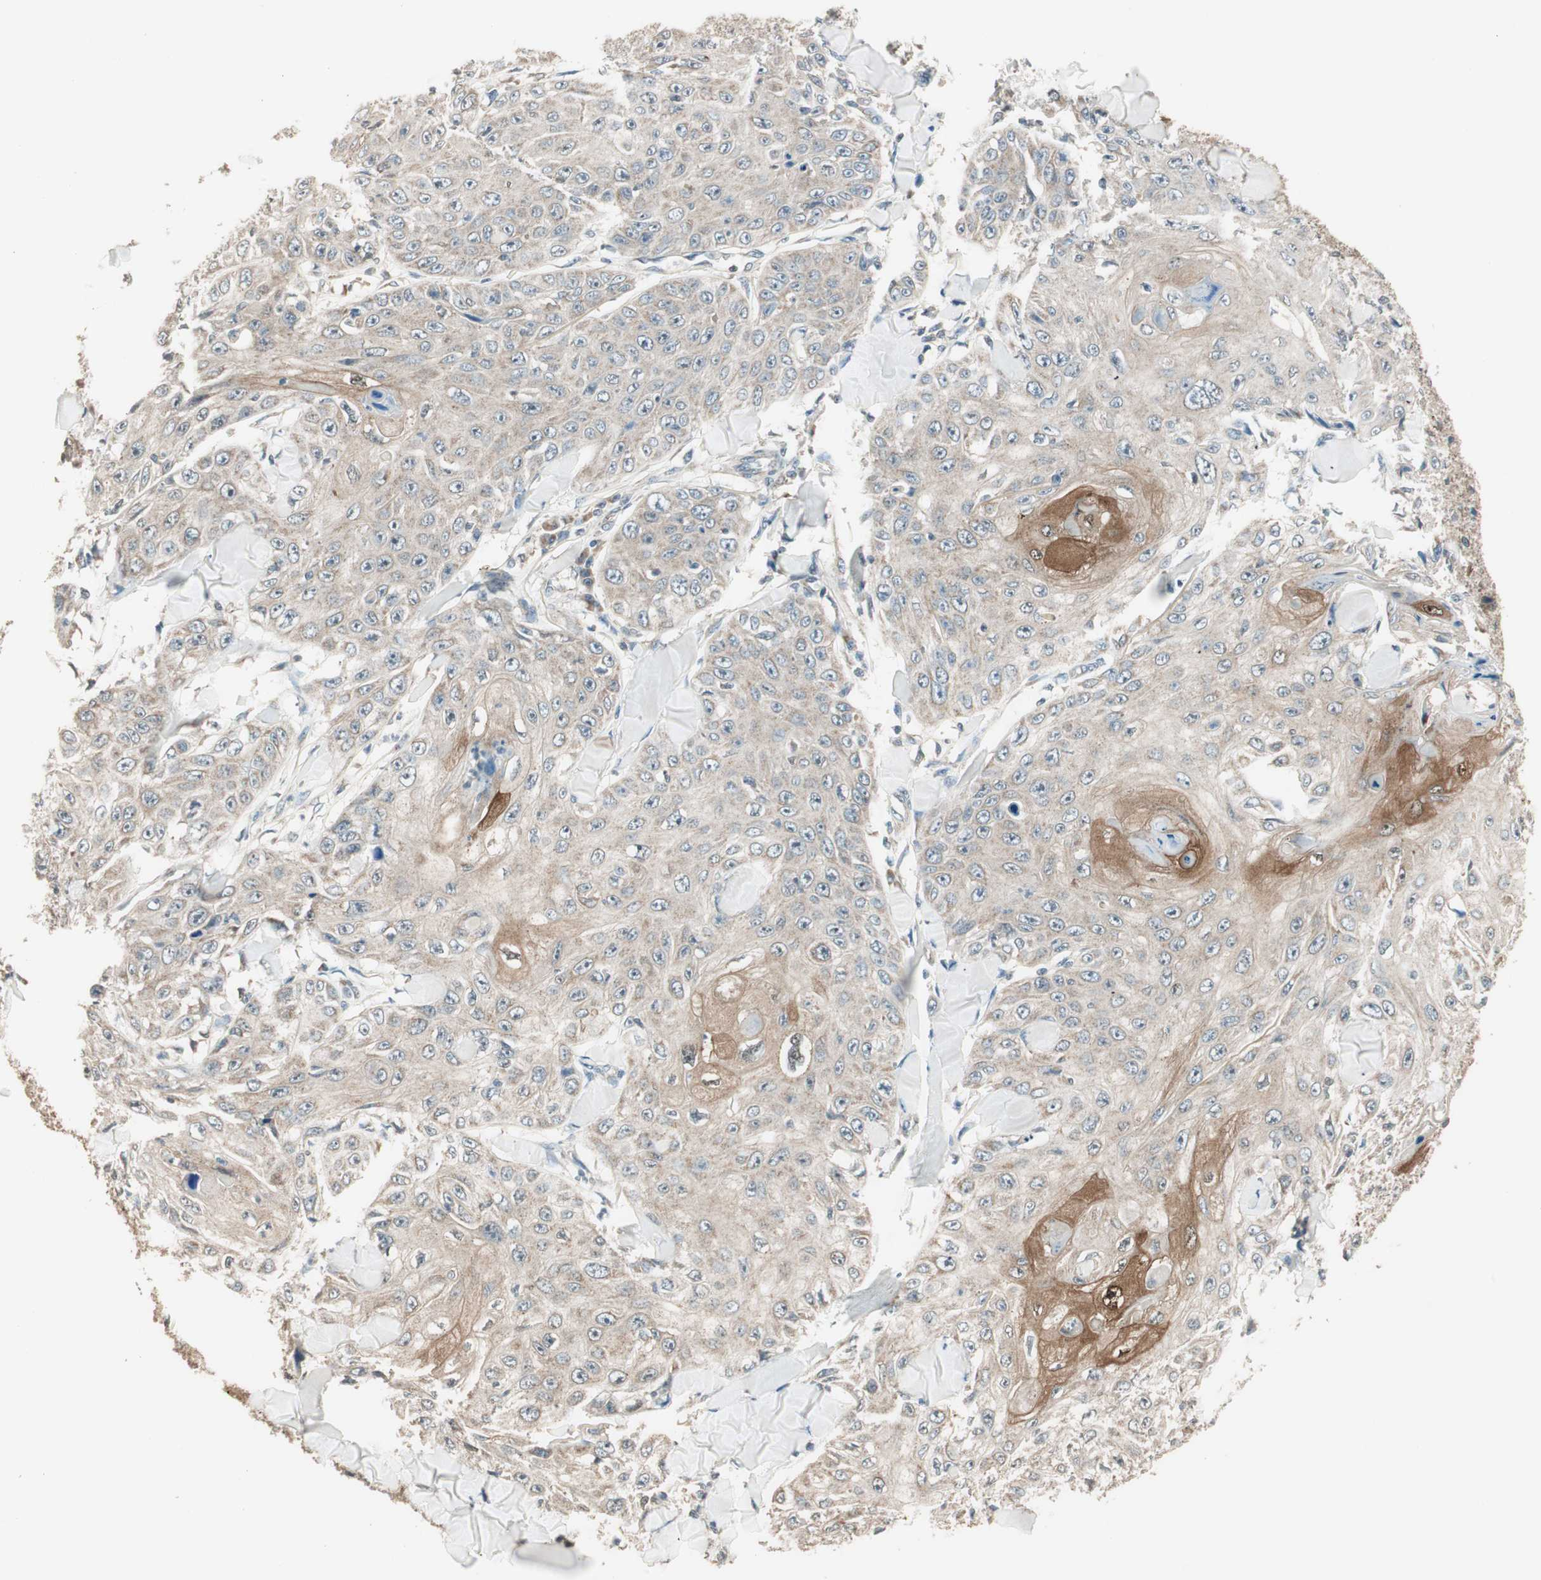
{"staining": {"intensity": "moderate", "quantity": ">75%", "location": "cytoplasmic/membranous"}, "tissue": "skin cancer", "cell_type": "Tumor cells", "image_type": "cancer", "snomed": [{"axis": "morphology", "description": "Squamous cell carcinoma, NOS"}, {"axis": "topography", "description": "Skin"}], "caption": "DAB (3,3'-diaminobenzidine) immunohistochemical staining of human skin squamous cell carcinoma shows moderate cytoplasmic/membranous protein expression in approximately >75% of tumor cells.", "gene": "TRIM21", "patient": {"sex": "male", "age": 86}}